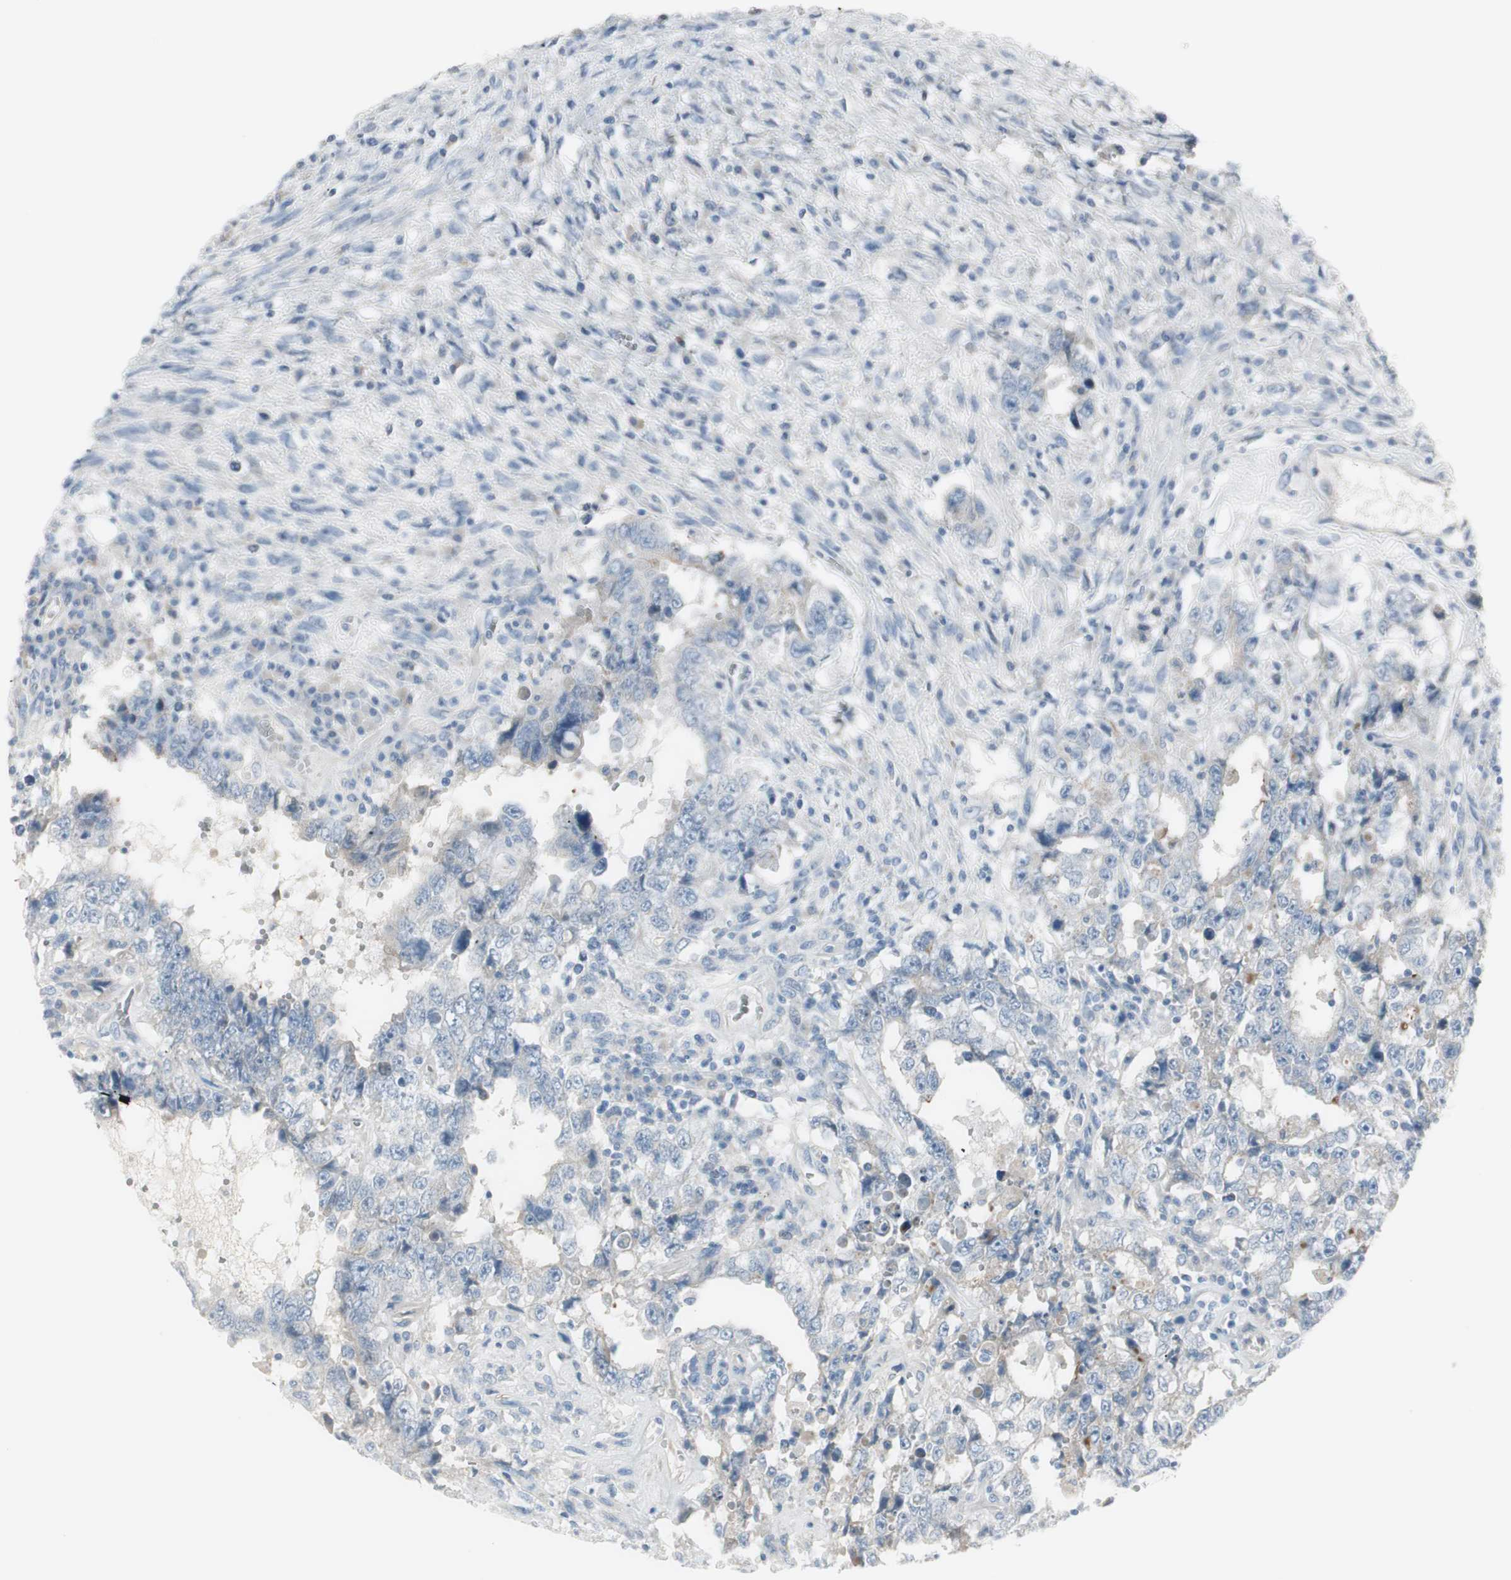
{"staining": {"intensity": "negative", "quantity": "none", "location": "none"}, "tissue": "testis cancer", "cell_type": "Tumor cells", "image_type": "cancer", "snomed": [{"axis": "morphology", "description": "Carcinoma, Embryonal, NOS"}, {"axis": "topography", "description": "Testis"}], "caption": "Tumor cells are negative for brown protein staining in testis cancer.", "gene": "CACNA2D1", "patient": {"sex": "male", "age": 26}}